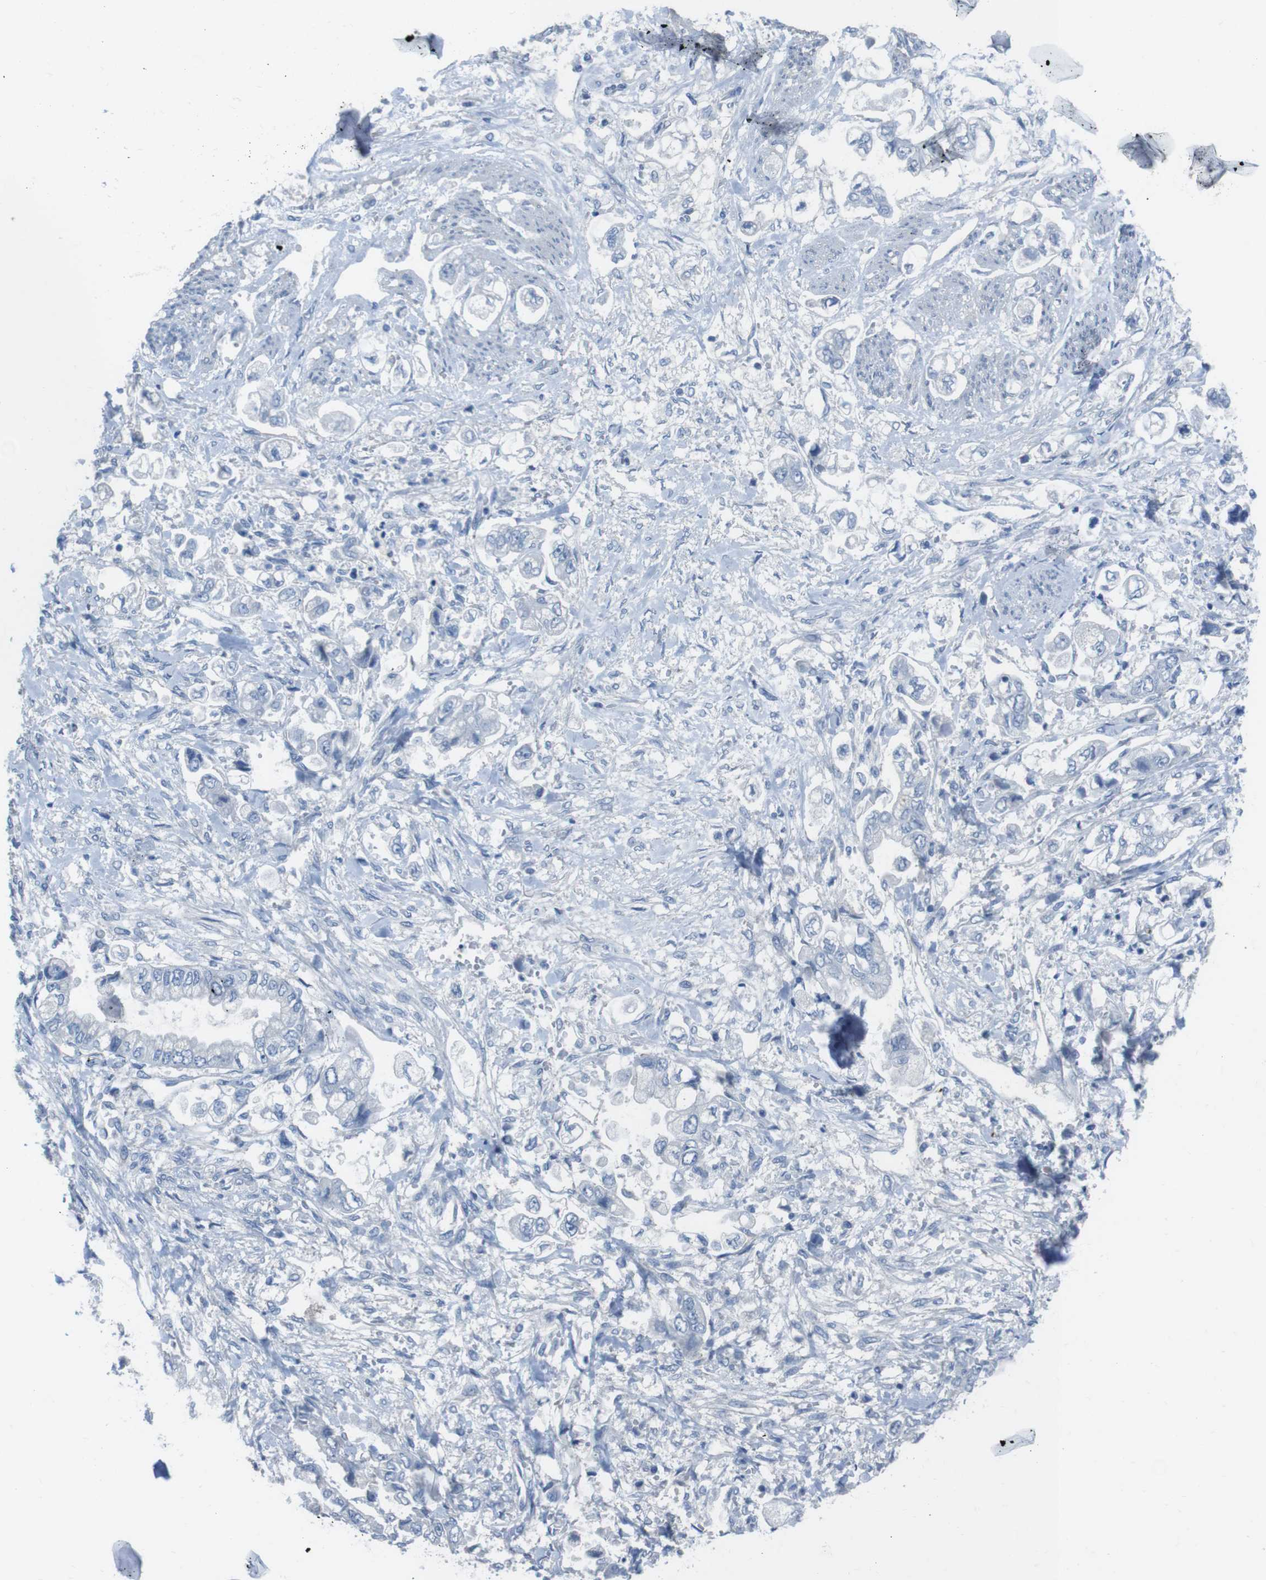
{"staining": {"intensity": "negative", "quantity": "none", "location": "none"}, "tissue": "stomach cancer", "cell_type": "Tumor cells", "image_type": "cancer", "snomed": [{"axis": "morphology", "description": "Normal tissue, NOS"}, {"axis": "morphology", "description": "Adenocarcinoma, NOS"}, {"axis": "topography", "description": "Stomach"}], "caption": "Tumor cells show no significant protein positivity in stomach cancer (adenocarcinoma). (DAB immunohistochemistry (IHC) visualized using brightfield microscopy, high magnification).", "gene": "CYP2C8", "patient": {"sex": "male", "age": 62}}